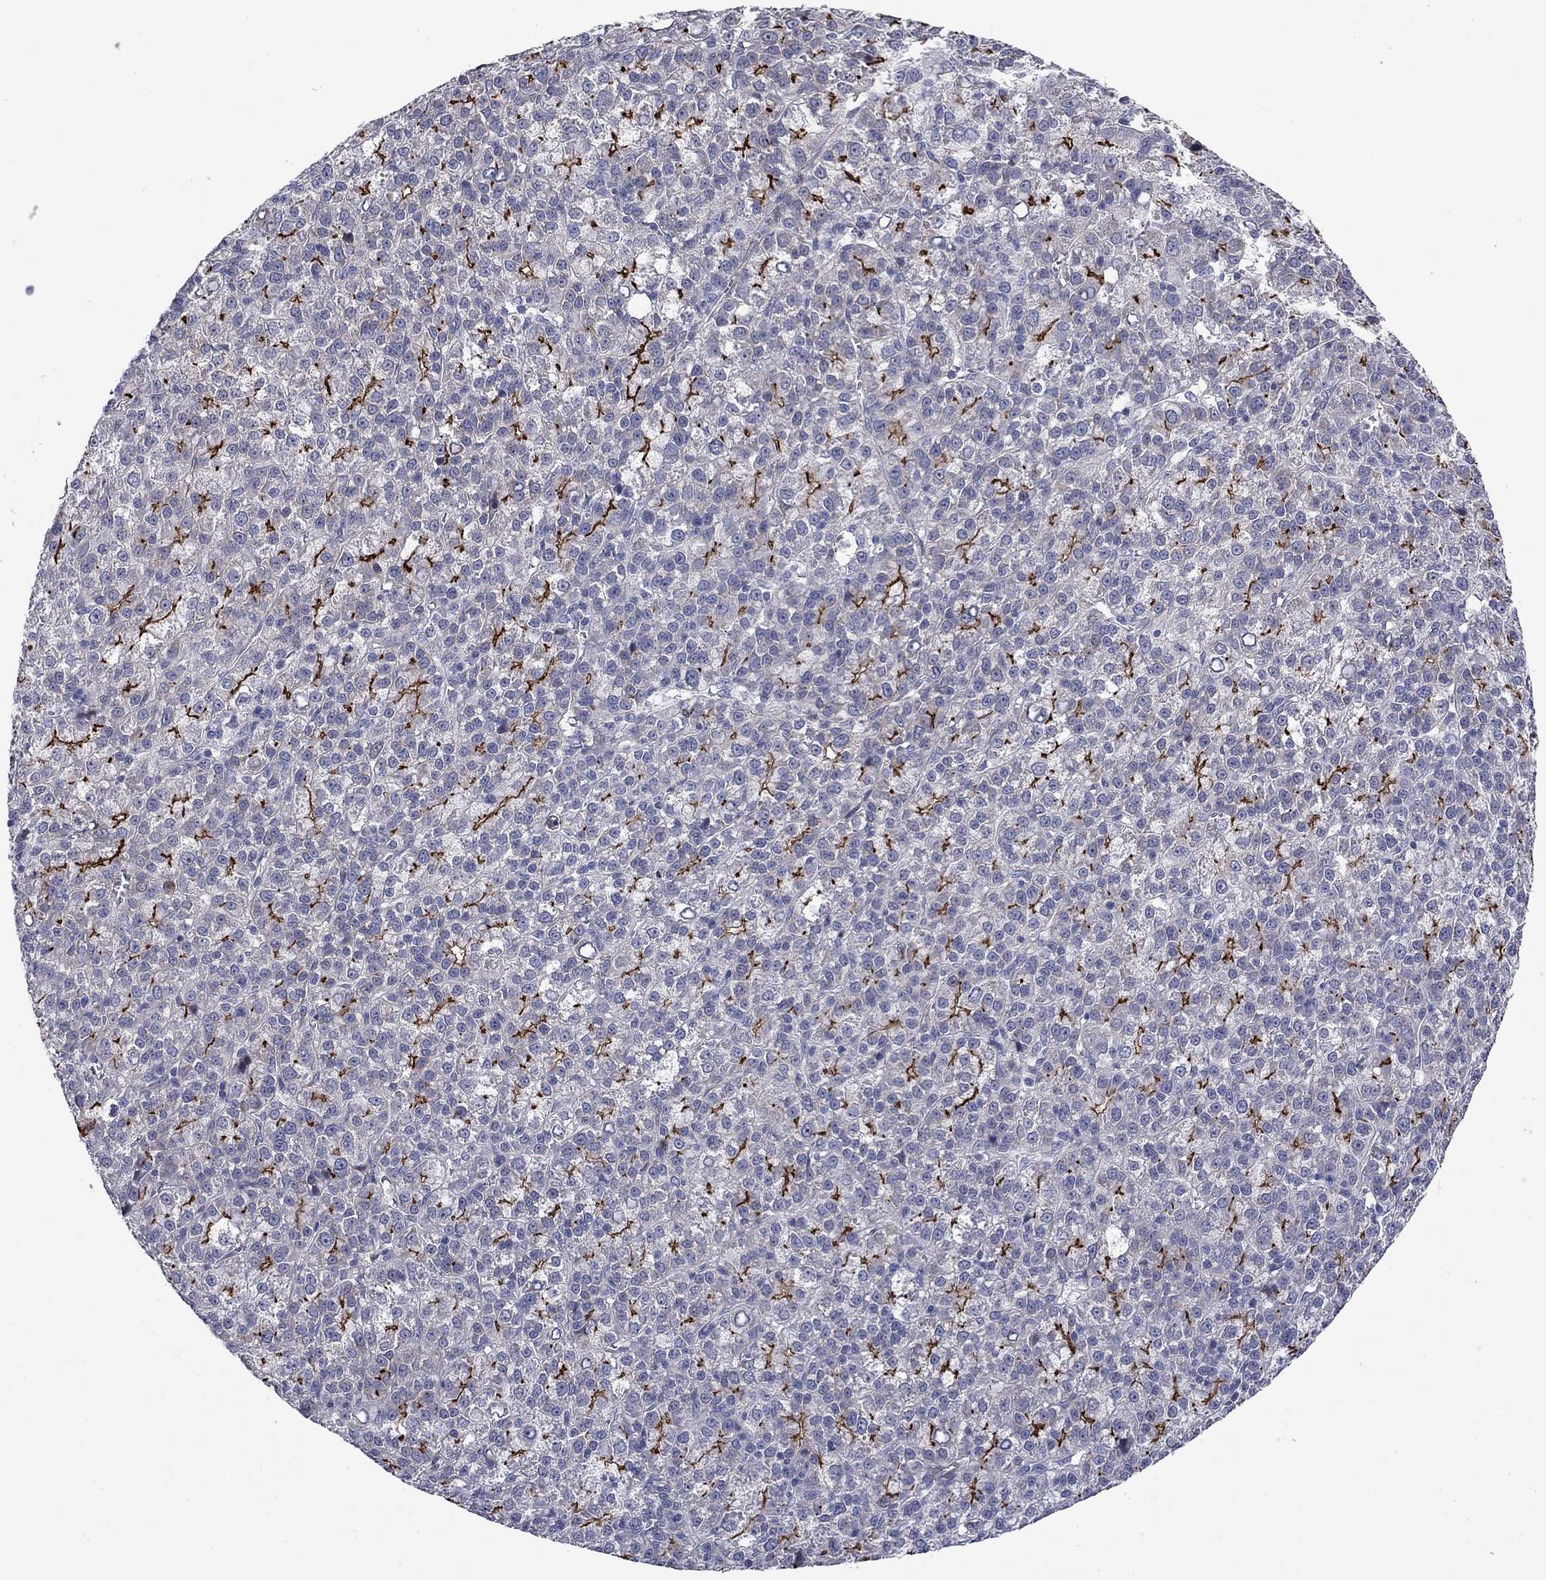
{"staining": {"intensity": "strong", "quantity": "25%-75%", "location": "cytoplasmic/membranous"}, "tissue": "liver cancer", "cell_type": "Tumor cells", "image_type": "cancer", "snomed": [{"axis": "morphology", "description": "Carcinoma, Hepatocellular, NOS"}, {"axis": "topography", "description": "Liver"}], "caption": "Liver hepatocellular carcinoma stained with IHC demonstrates strong cytoplasmic/membranous expression in approximately 25%-75% of tumor cells.", "gene": "SLC1A1", "patient": {"sex": "female", "age": 60}}